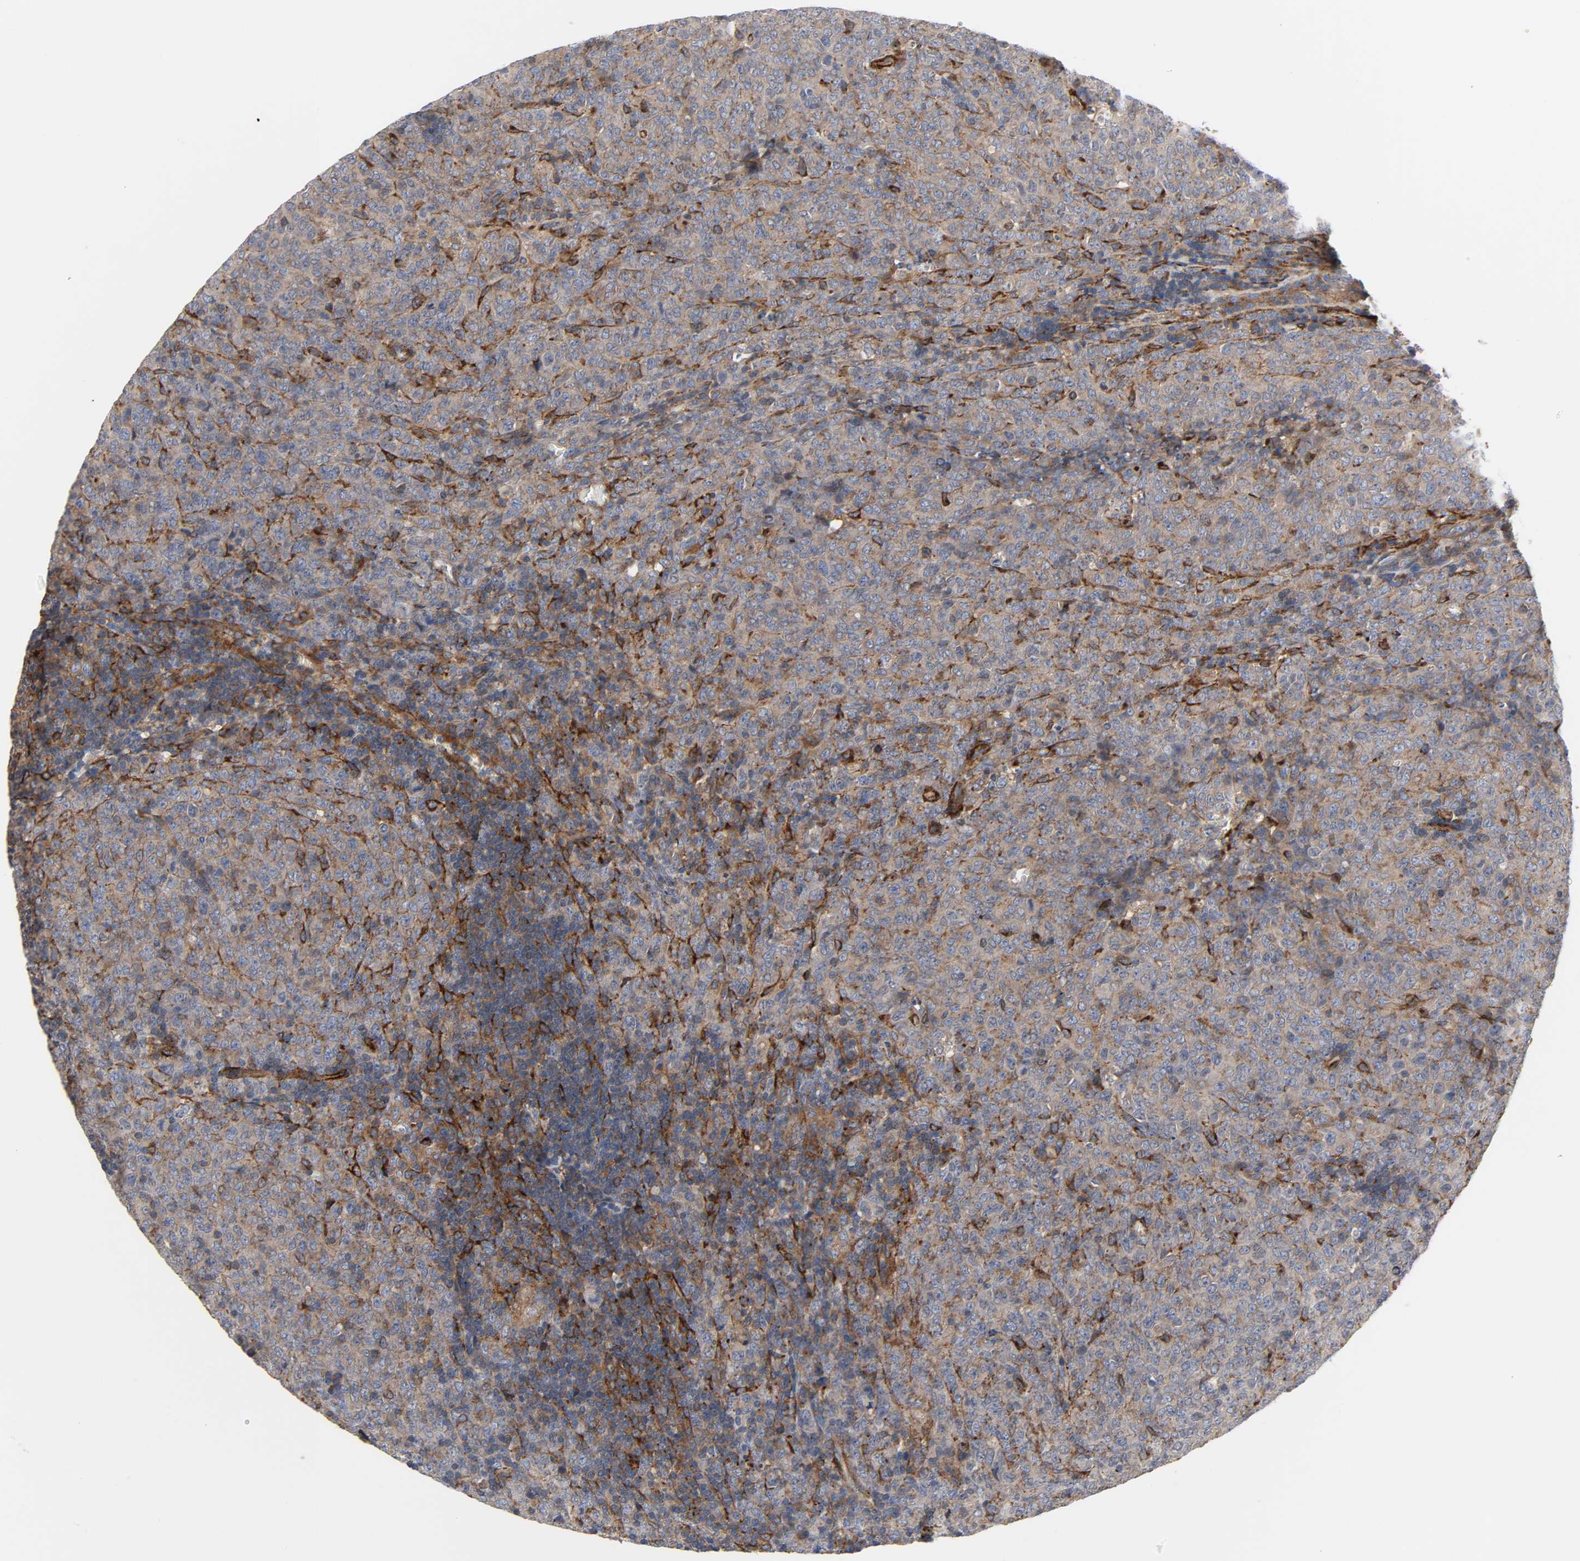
{"staining": {"intensity": "weak", "quantity": "25%-75%", "location": "cytoplasmic/membranous"}, "tissue": "lymphoma", "cell_type": "Tumor cells", "image_type": "cancer", "snomed": [{"axis": "morphology", "description": "Malignant lymphoma, non-Hodgkin's type, High grade"}, {"axis": "topography", "description": "Tonsil"}], "caption": "Weak cytoplasmic/membranous expression for a protein is appreciated in approximately 25%-75% of tumor cells of high-grade malignant lymphoma, non-Hodgkin's type using IHC.", "gene": "ARHGAP1", "patient": {"sex": "female", "age": 36}}